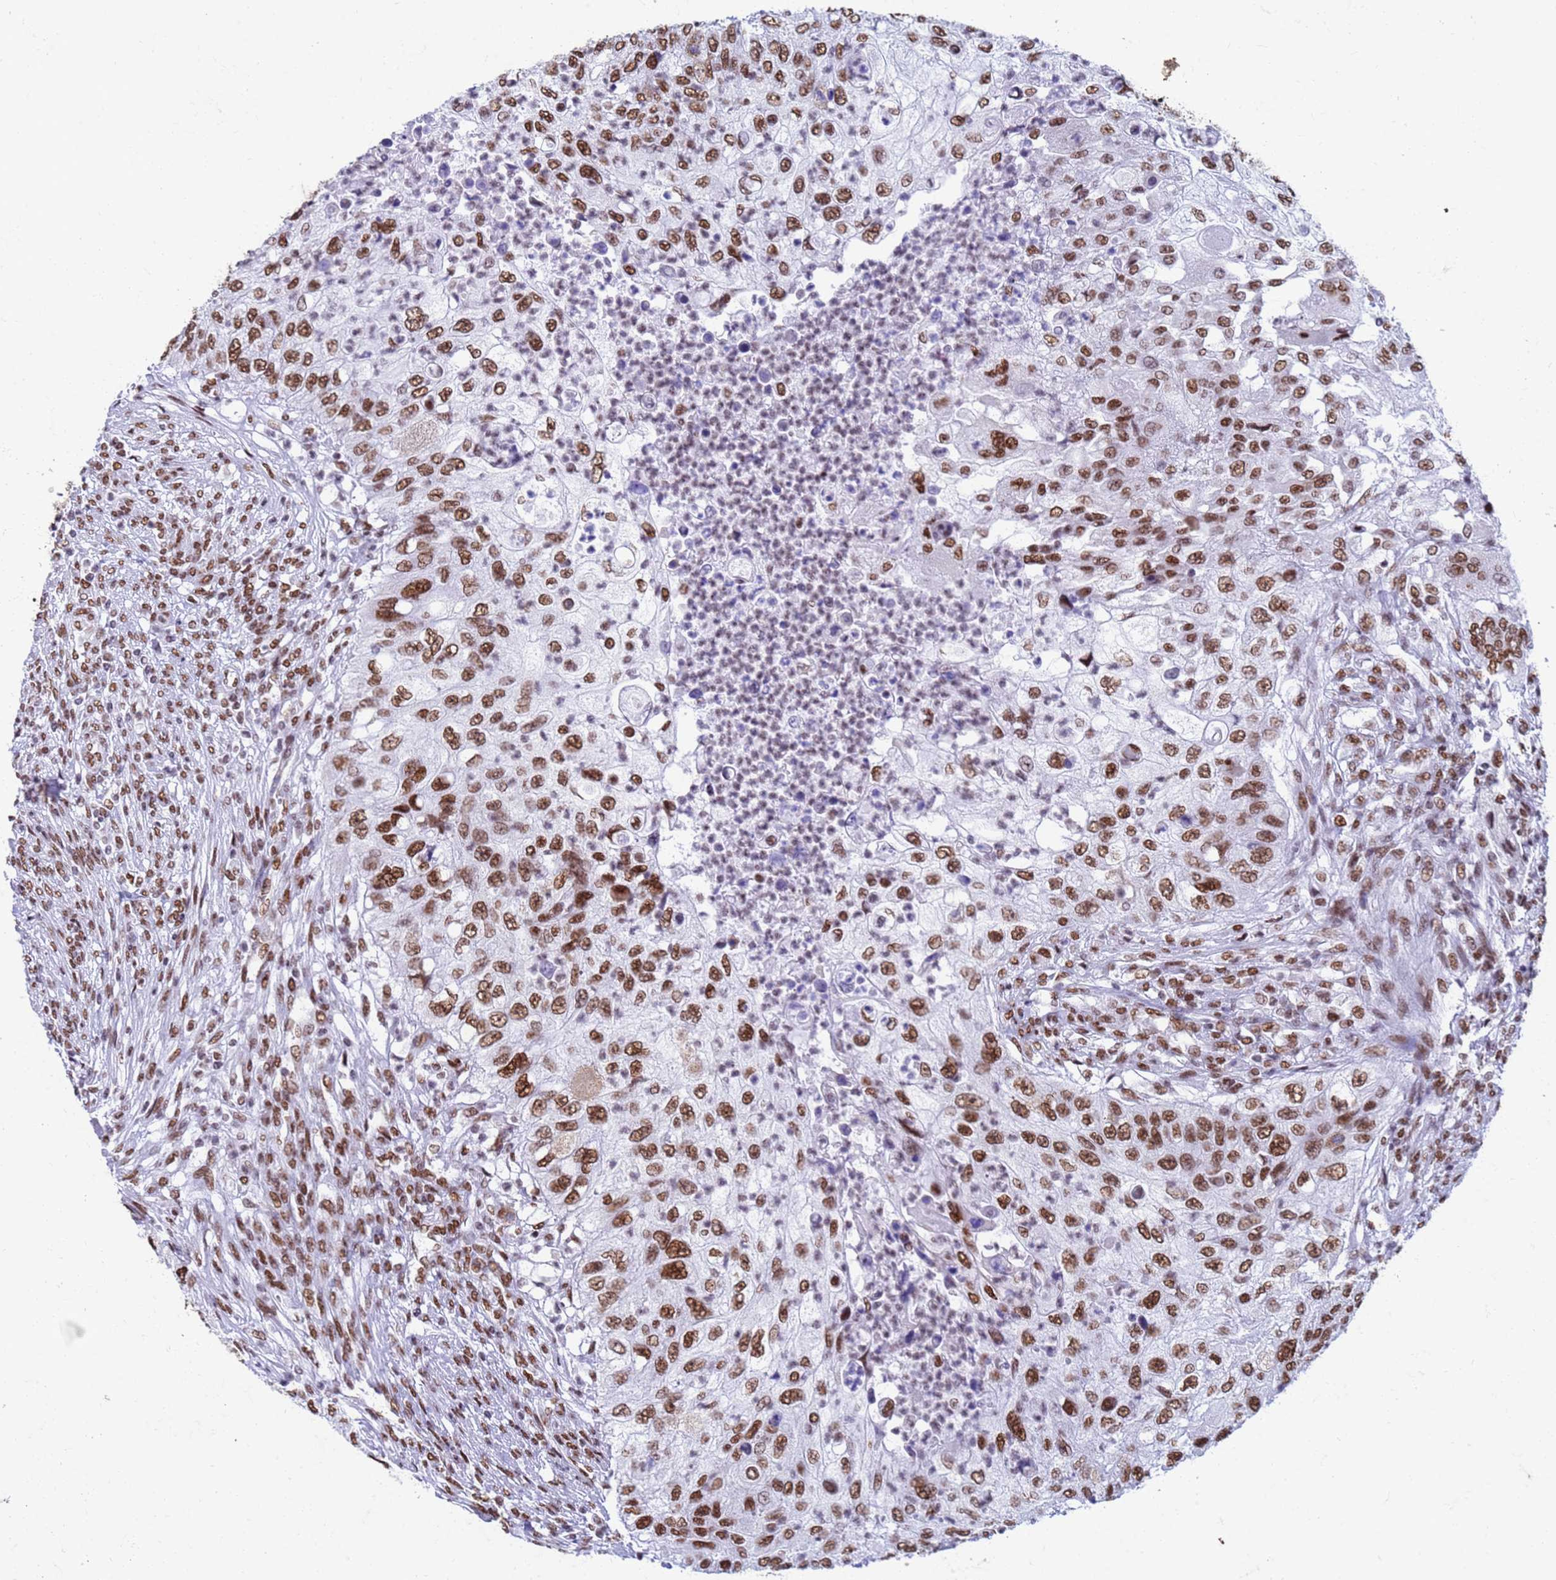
{"staining": {"intensity": "strong", "quantity": ">75%", "location": "nuclear"}, "tissue": "urothelial cancer", "cell_type": "Tumor cells", "image_type": "cancer", "snomed": [{"axis": "morphology", "description": "Urothelial carcinoma, High grade"}, {"axis": "topography", "description": "Urinary bladder"}], "caption": "A high amount of strong nuclear staining is appreciated in about >75% of tumor cells in urothelial cancer tissue.", "gene": "FAM170B", "patient": {"sex": "female", "age": 60}}